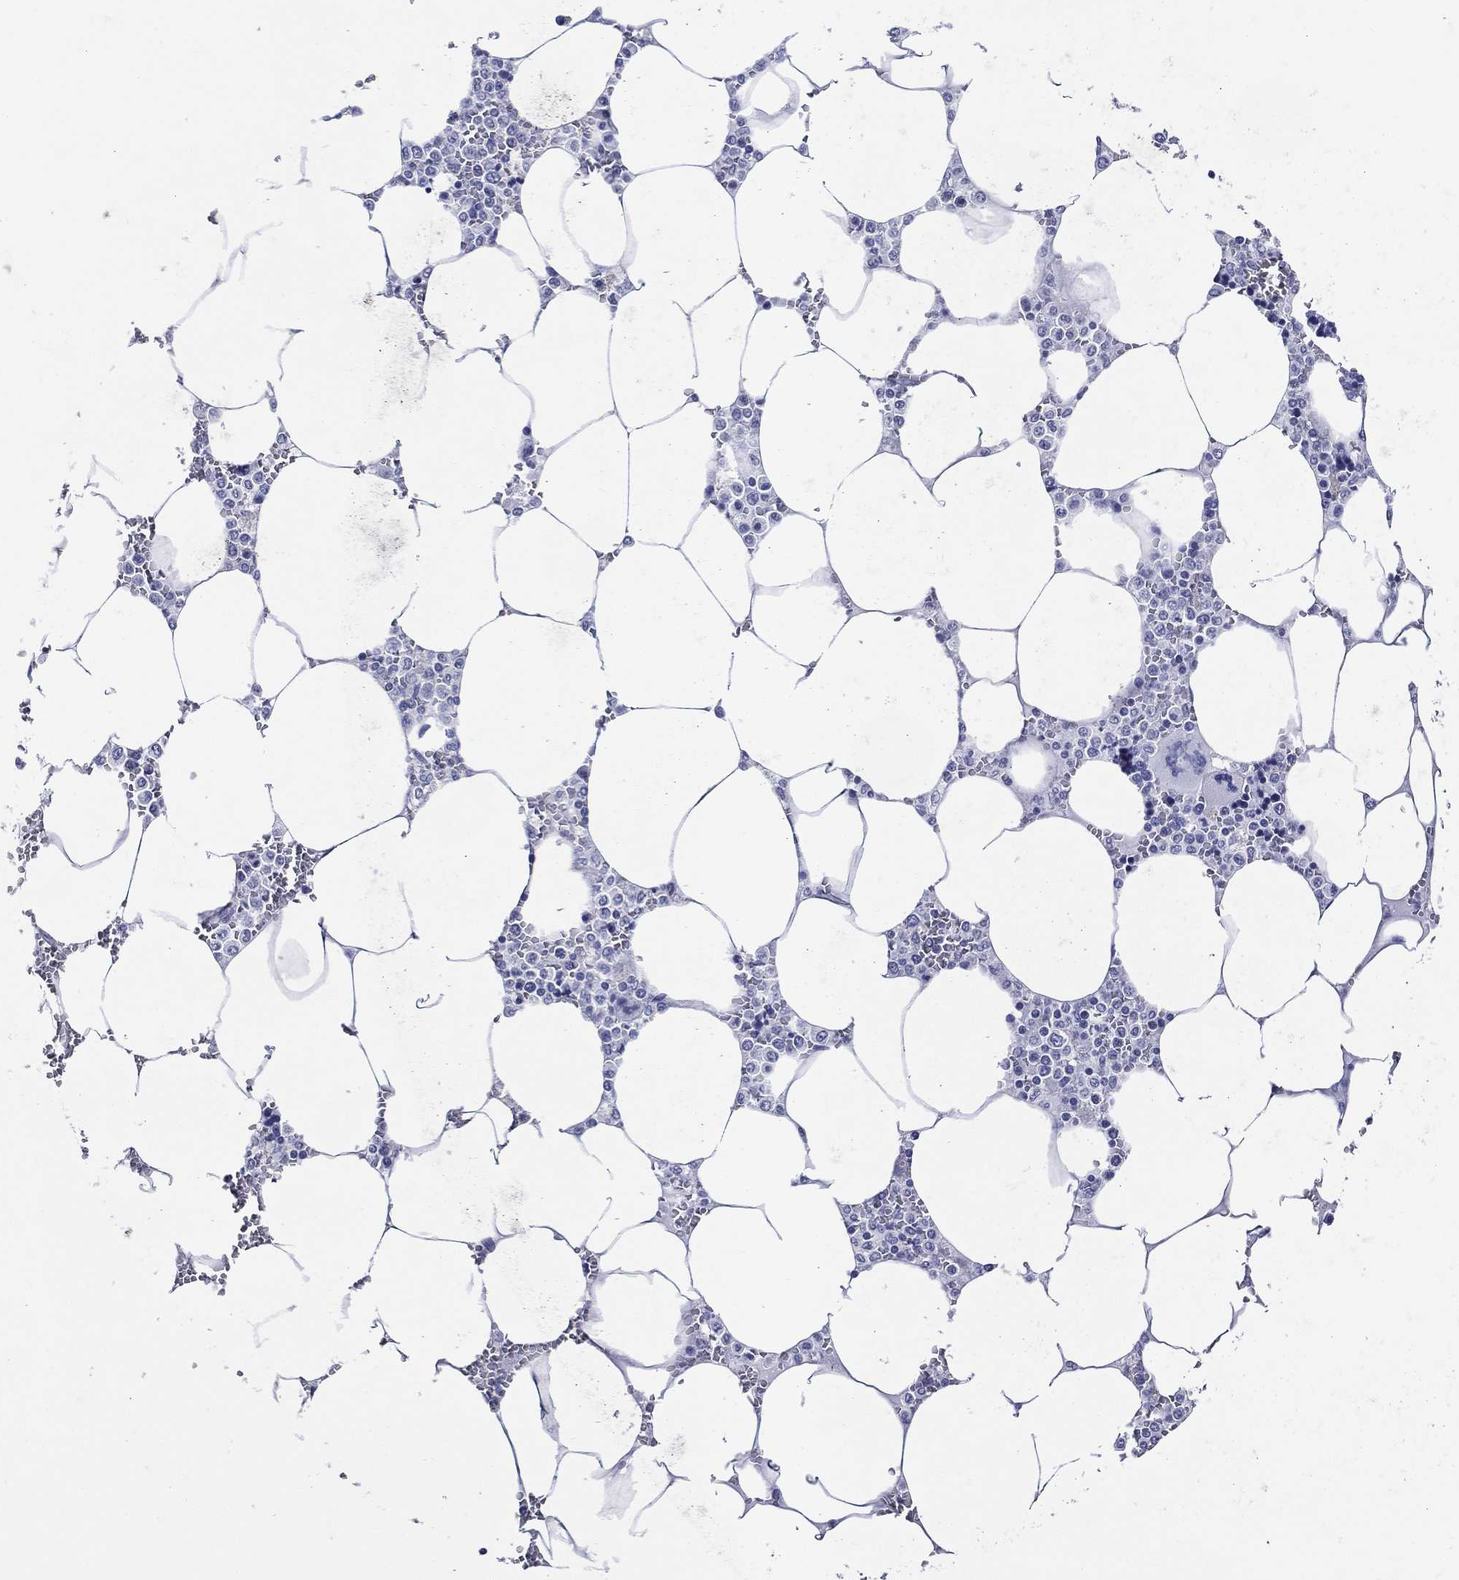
{"staining": {"intensity": "negative", "quantity": "none", "location": "none"}, "tissue": "bone marrow", "cell_type": "Hematopoietic cells", "image_type": "normal", "snomed": [{"axis": "morphology", "description": "Normal tissue, NOS"}, {"axis": "topography", "description": "Bone marrow"}], "caption": "Hematopoietic cells are negative for protein expression in benign human bone marrow. (Immunohistochemistry (ihc), brightfield microscopy, high magnification).", "gene": "ACE2", "patient": {"sex": "male", "age": 91}}